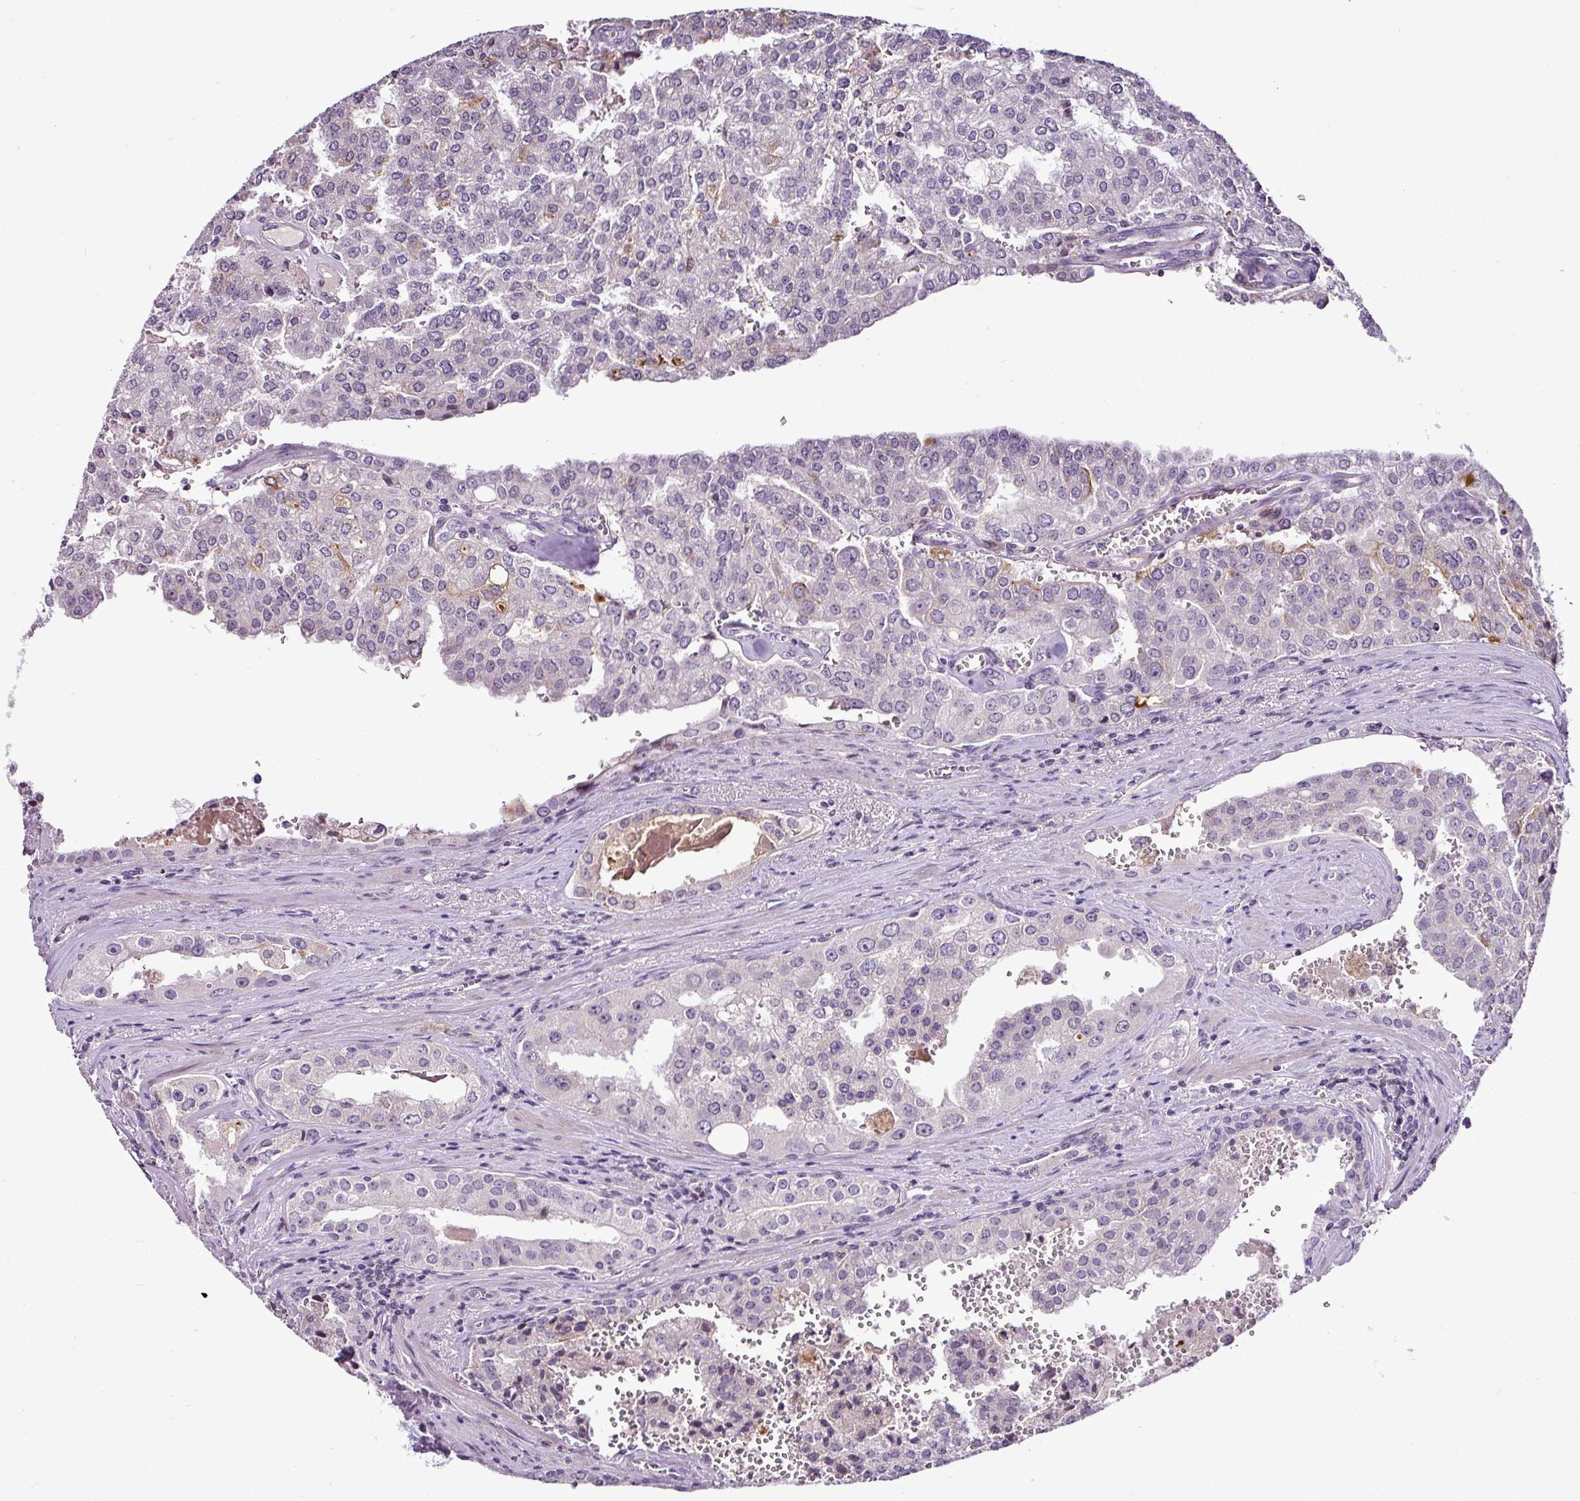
{"staining": {"intensity": "negative", "quantity": "none", "location": "none"}, "tissue": "prostate cancer", "cell_type": "Tumor cells", "image_type": "cancer", "snomed": [{"axis": "morphology", "description": "Adenocarcinoma, High grade"}, {"axis": "topography", "description": "Prostate"}], "caption": "Immunohistochemistry (IHC) micrograph of neoplastic tissue: human prostate cancer (high-grade adenocarcinoma) stained with DAB reveals no significant protein positivity in tumor cells.", "gene": "TEX30", "patient": {"sex": "male", "age": 68}}